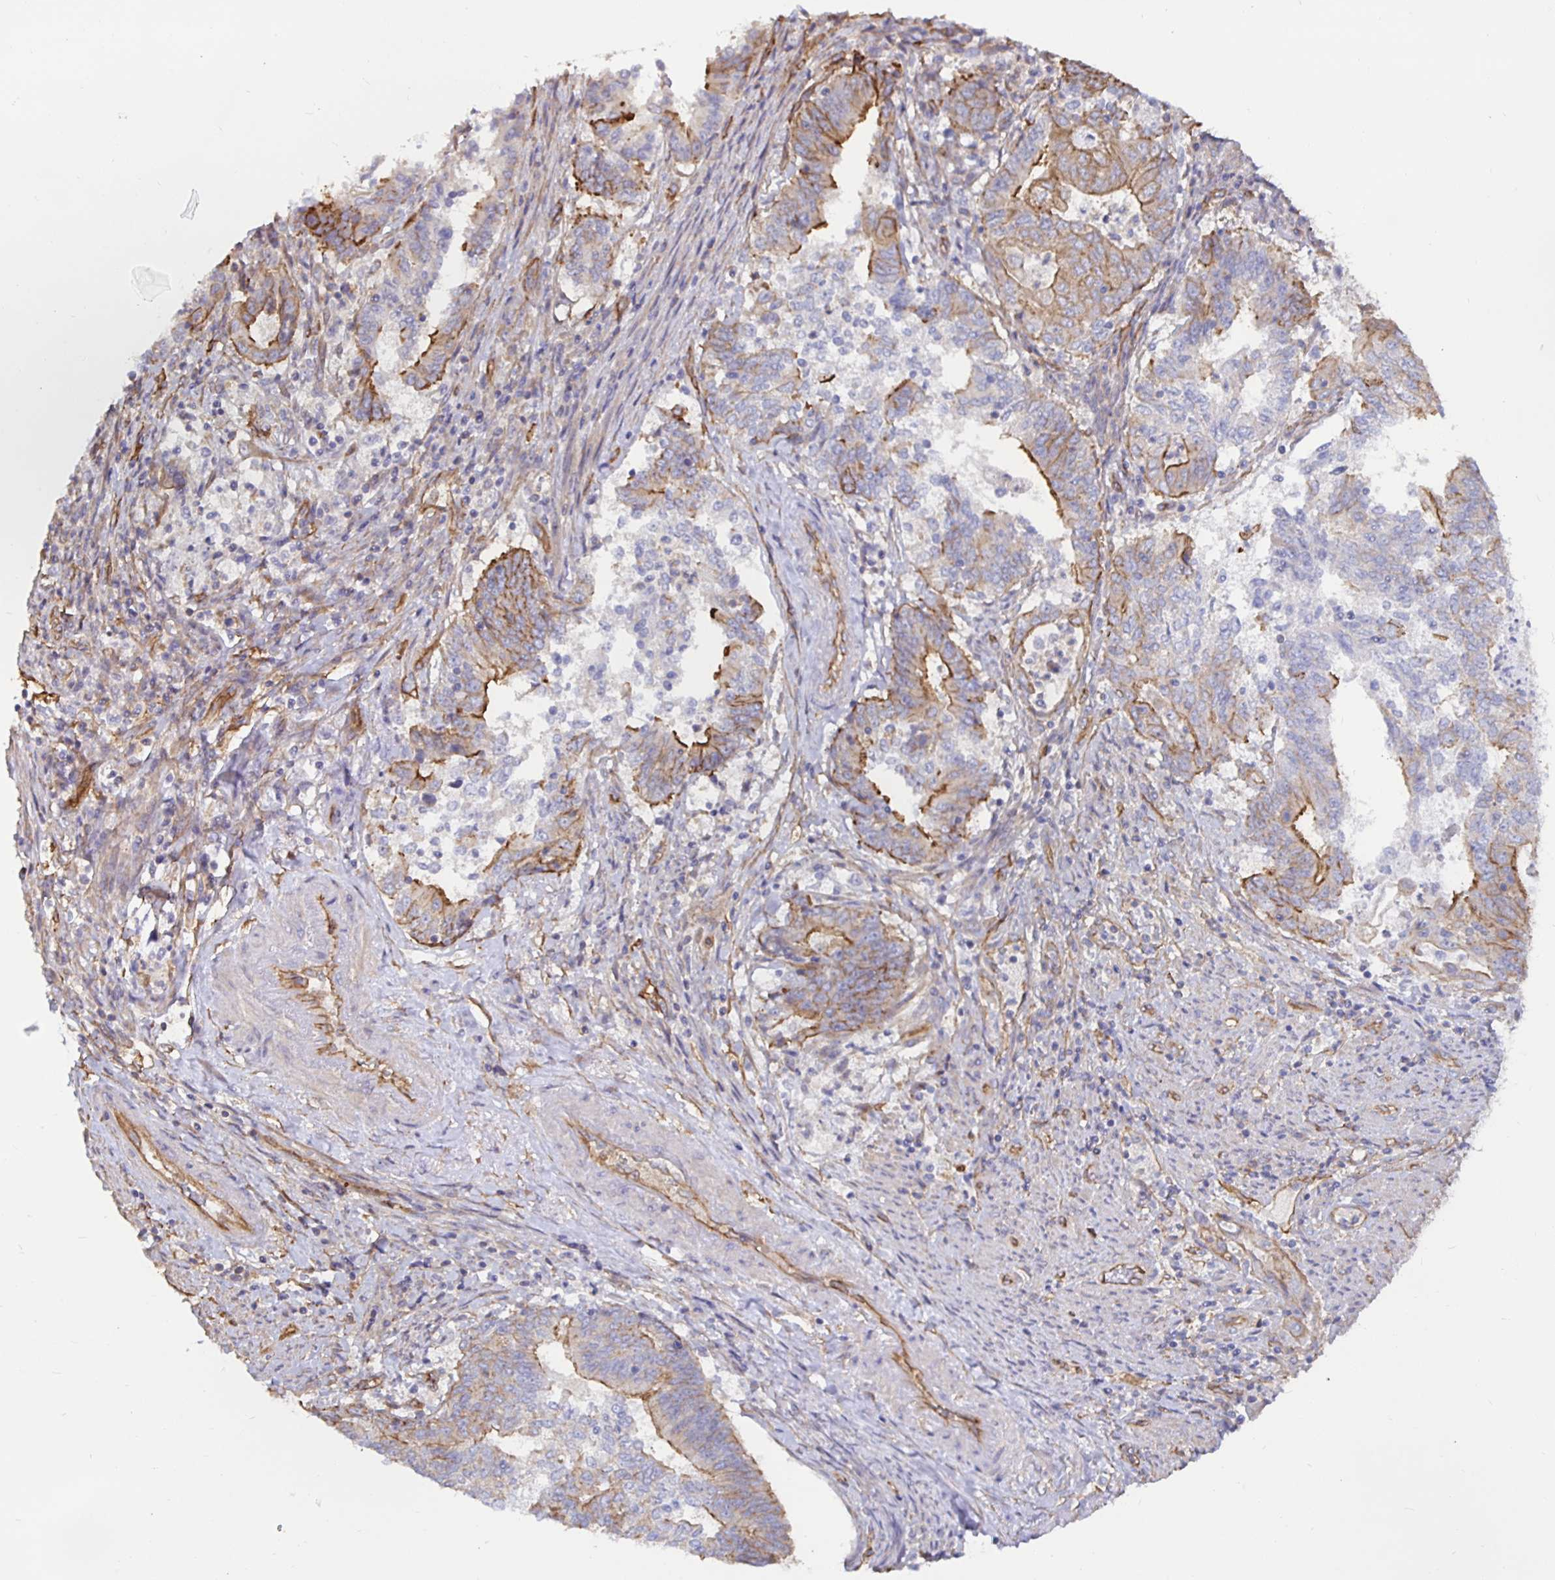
{"staining": {"intensity": "moderate", "quantity": "25%-75%", "location": "cytoplasmic/membranous"}, "tissue": "endometrial cancer", "cell_type": "Tumor cells", "image_type": "cancer", "snomed": [{"axis": "morphology", "description": "Adenocarcinoma, NOS"}, {"axis": "topography", "description": "Endometrium"}], "caption": "The immunohistochemical stain shows moderate cytoplasmic/membranous staining in tumor cells of endometrial cancer (adenocarcinoma) tissue. (DAB (3,3'-diaminobenzidine) = brown stain, brightfield microscopy at high magnification).", "gene": "ARHGEF39", "patient": {"sex": "female", "age": 65}}